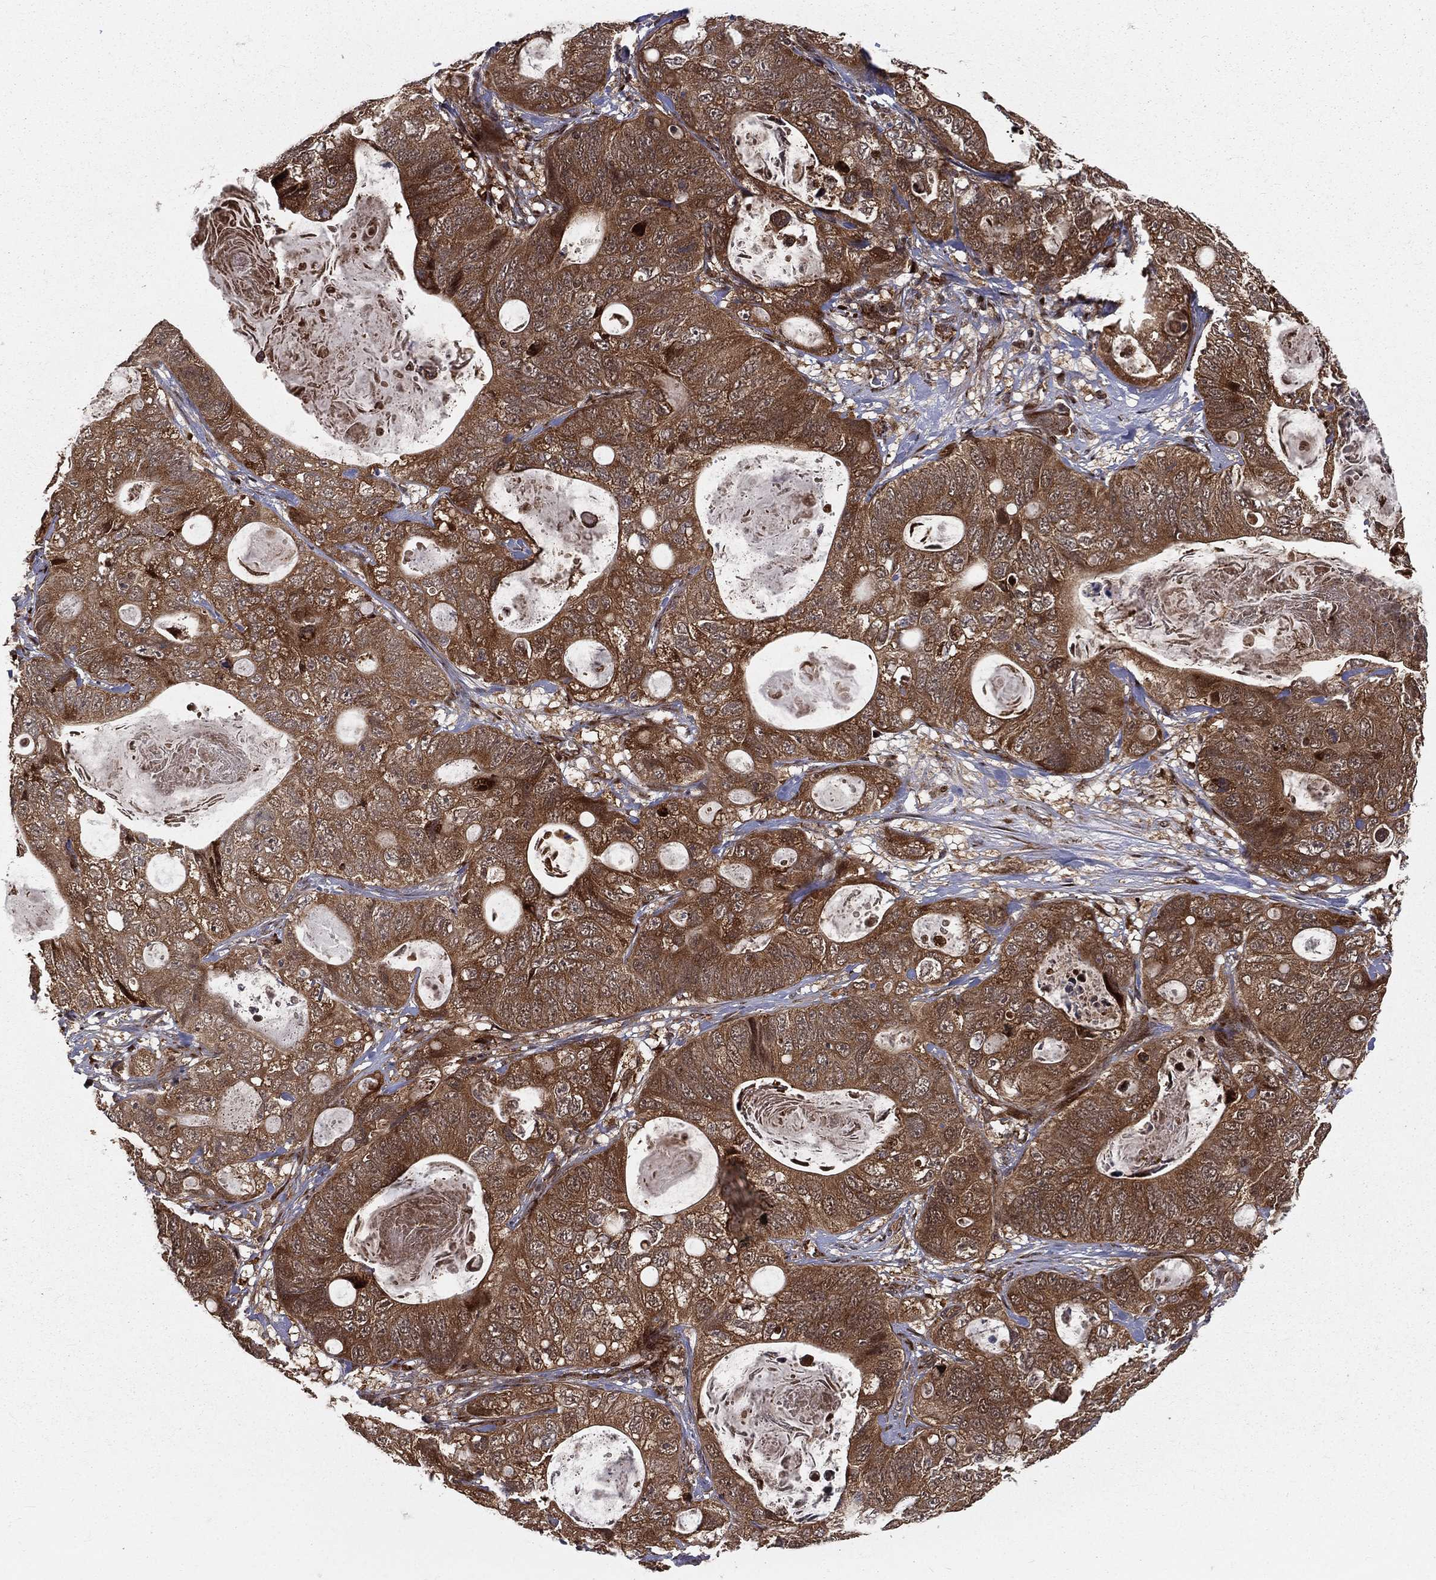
{"staining": {"intensity": "strong", "quantity": ">75%", "location": "cytoplasmic/membranous"}, "tissue": "stomach cancer", "cell_type": "Tumor cells", "image_type": "cancer", "snomed": [{"axis": "morphology", "description": "Normal tissue, NOS"}, {"axis": "morphology", "description": "Adenocarcinoma, NOS"}, {"axis": "topography", "description": "Stomach"}], "caption": "Tumor cells display high levels of strong cytoplasmic/membranous expression in about >75% of cells in stomach cancer. Nuclei are stained in blue.", "gene": "MDM2", "patient": {"sex": "female", "age": 89}}